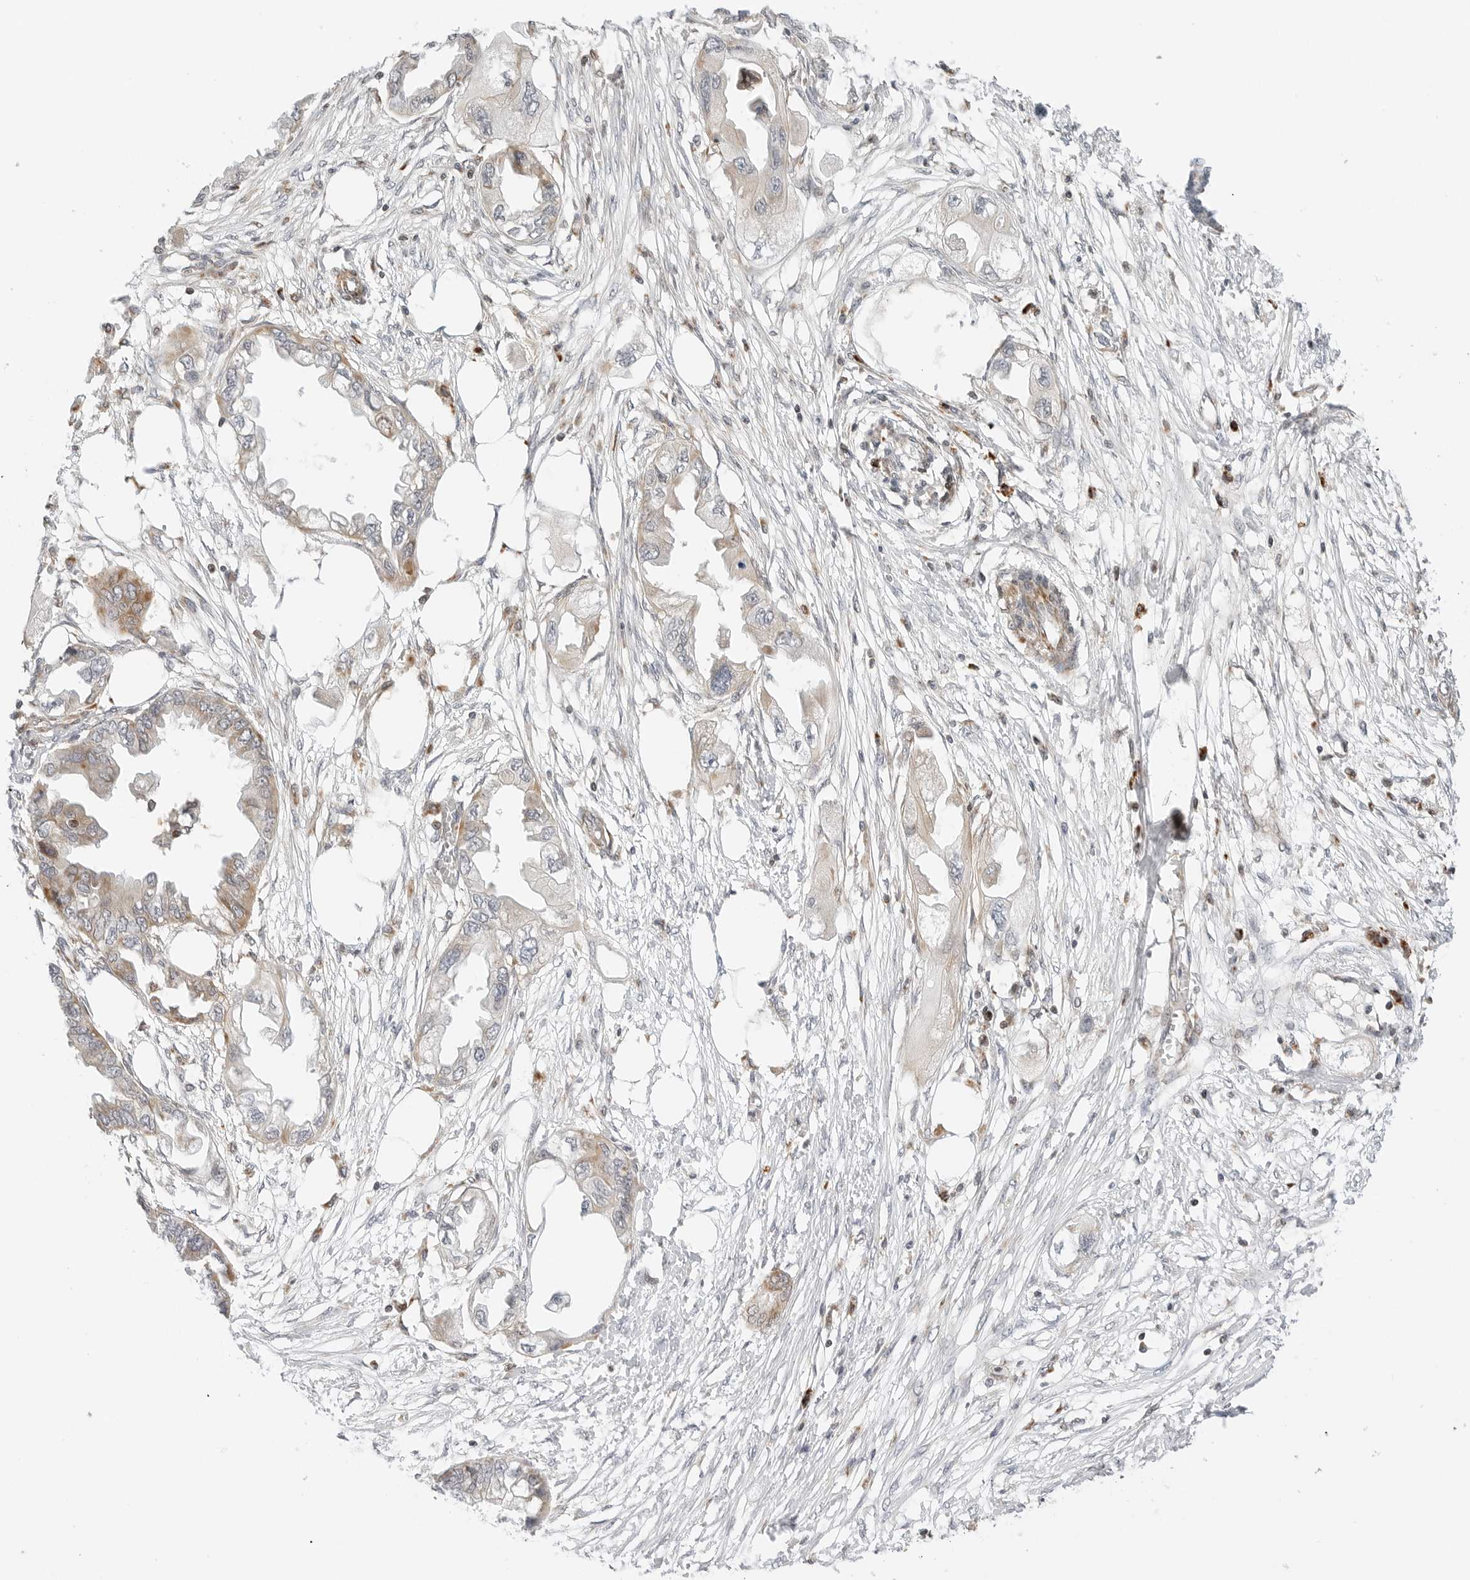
{"staining": {"intensity": "moderate", "quantity": "<25%", "location": "cytoplasmic/membranous"}, "tissue": "endometrial cancer", "cell_type": "Tumor cells", "image_type": "cancer", "snomed": [{"axis": "morphology", "description": "Adenocarcinoma, NOS"}, {"axis": "morphology", "description": "Adenocarcinoma, metastatic, NOS"}, {"axis": "topography", "description": "Adipose tissue"}, {"axis": "topography", "description": "Endometrium"}], "caption": "An image of human adenocarcinoma (endometrial) stained for a protein shows moderate cytoplasmic/membranous brown staining in tumor cells.", "gene": "DYRK4", "patient": {"sex": "female", "age": 67}}